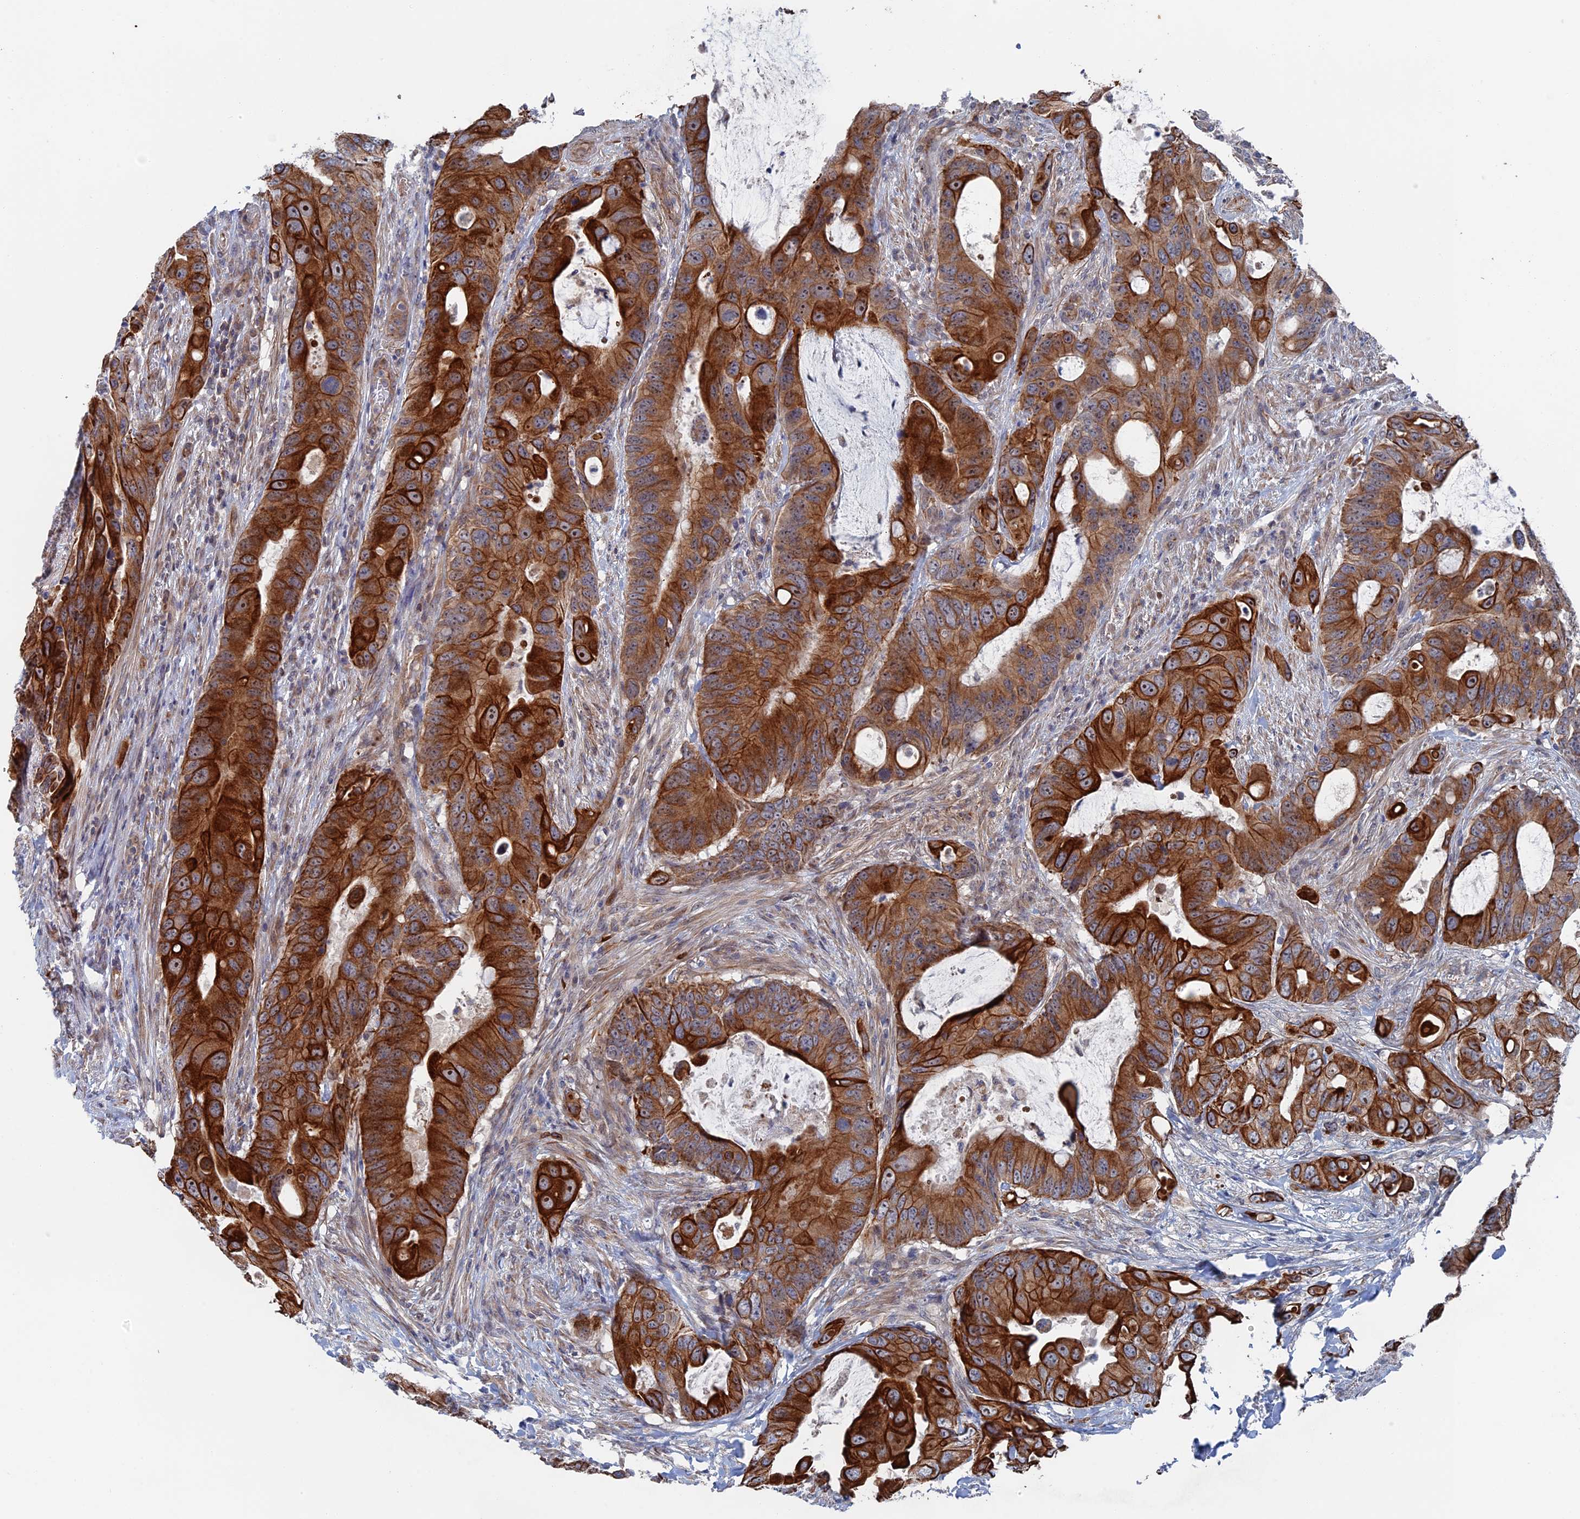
{"staining": {"intensity": "strong", "quantity": ">75%", "location": "cytoplasmic/membranous"}, "tissue": "colorectal cancer", "cell_type": "Tumor cells", "image_type": "cancer", "snomed": [{"axis": "morphology", "description": "Adenocarcinoma, NOS"}, {"axis": "topography", "description": "Colon"}], "caption": "Adenocarcinoma (colorectal) tissue reveals strong cytoplasmic/membranous staining in about >75% of tumor cells, visualized by immunohistochemistry. Immunohistochemistry stains the protein in brown and the nuclei are stained blue.", "gene": "IL7", "patient": {"sex": "male", "age": 71}}